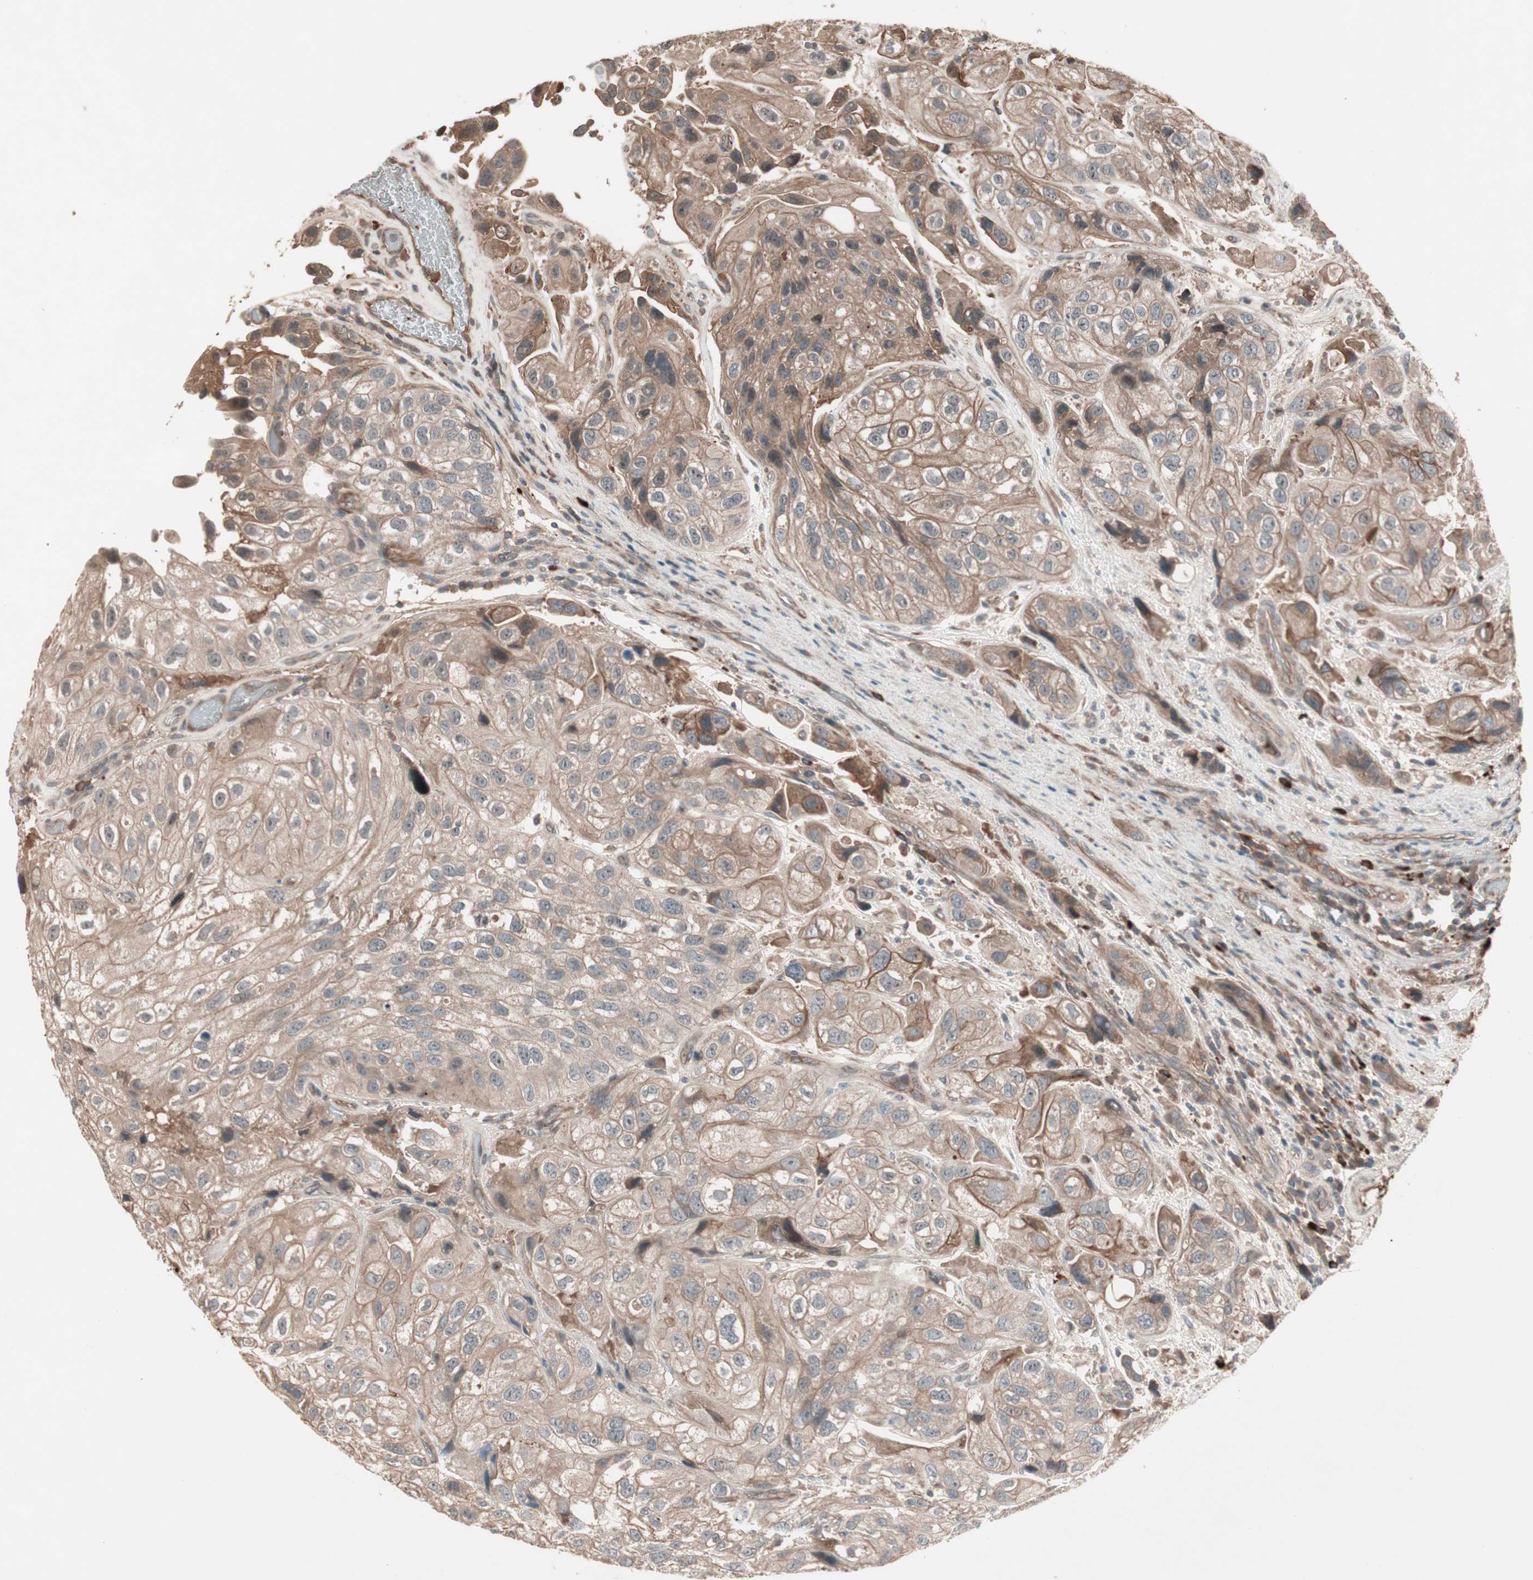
{"staining": {"intensity": "moderate", "quantity": ">75%", "location": "cytoplasmic/membranous"}, "tissue": "urothelial cancer", "cell_type": "Tumor cells", "image_type": "cancer", "snomed": [{"axis": "morphology", "description": "Urothelial carcinoma, High grade"}, {"axis": "topography", "description": "Urinary bladder"}], "caption": "Immunohistochemistry (IHC) histopathology image of neoplastic tissue: human high-grade urothelial carcinoma stained using immunohistochemistry (IHC) demonstrates medium levels of moderate protein expression localized specifically in the cytoplasmic/membranous of tumor cells, appearing as a cytoplasmic/membranous brown color.", "gene": "TFPI", "patient": {"sex": "female", "age": 64}}